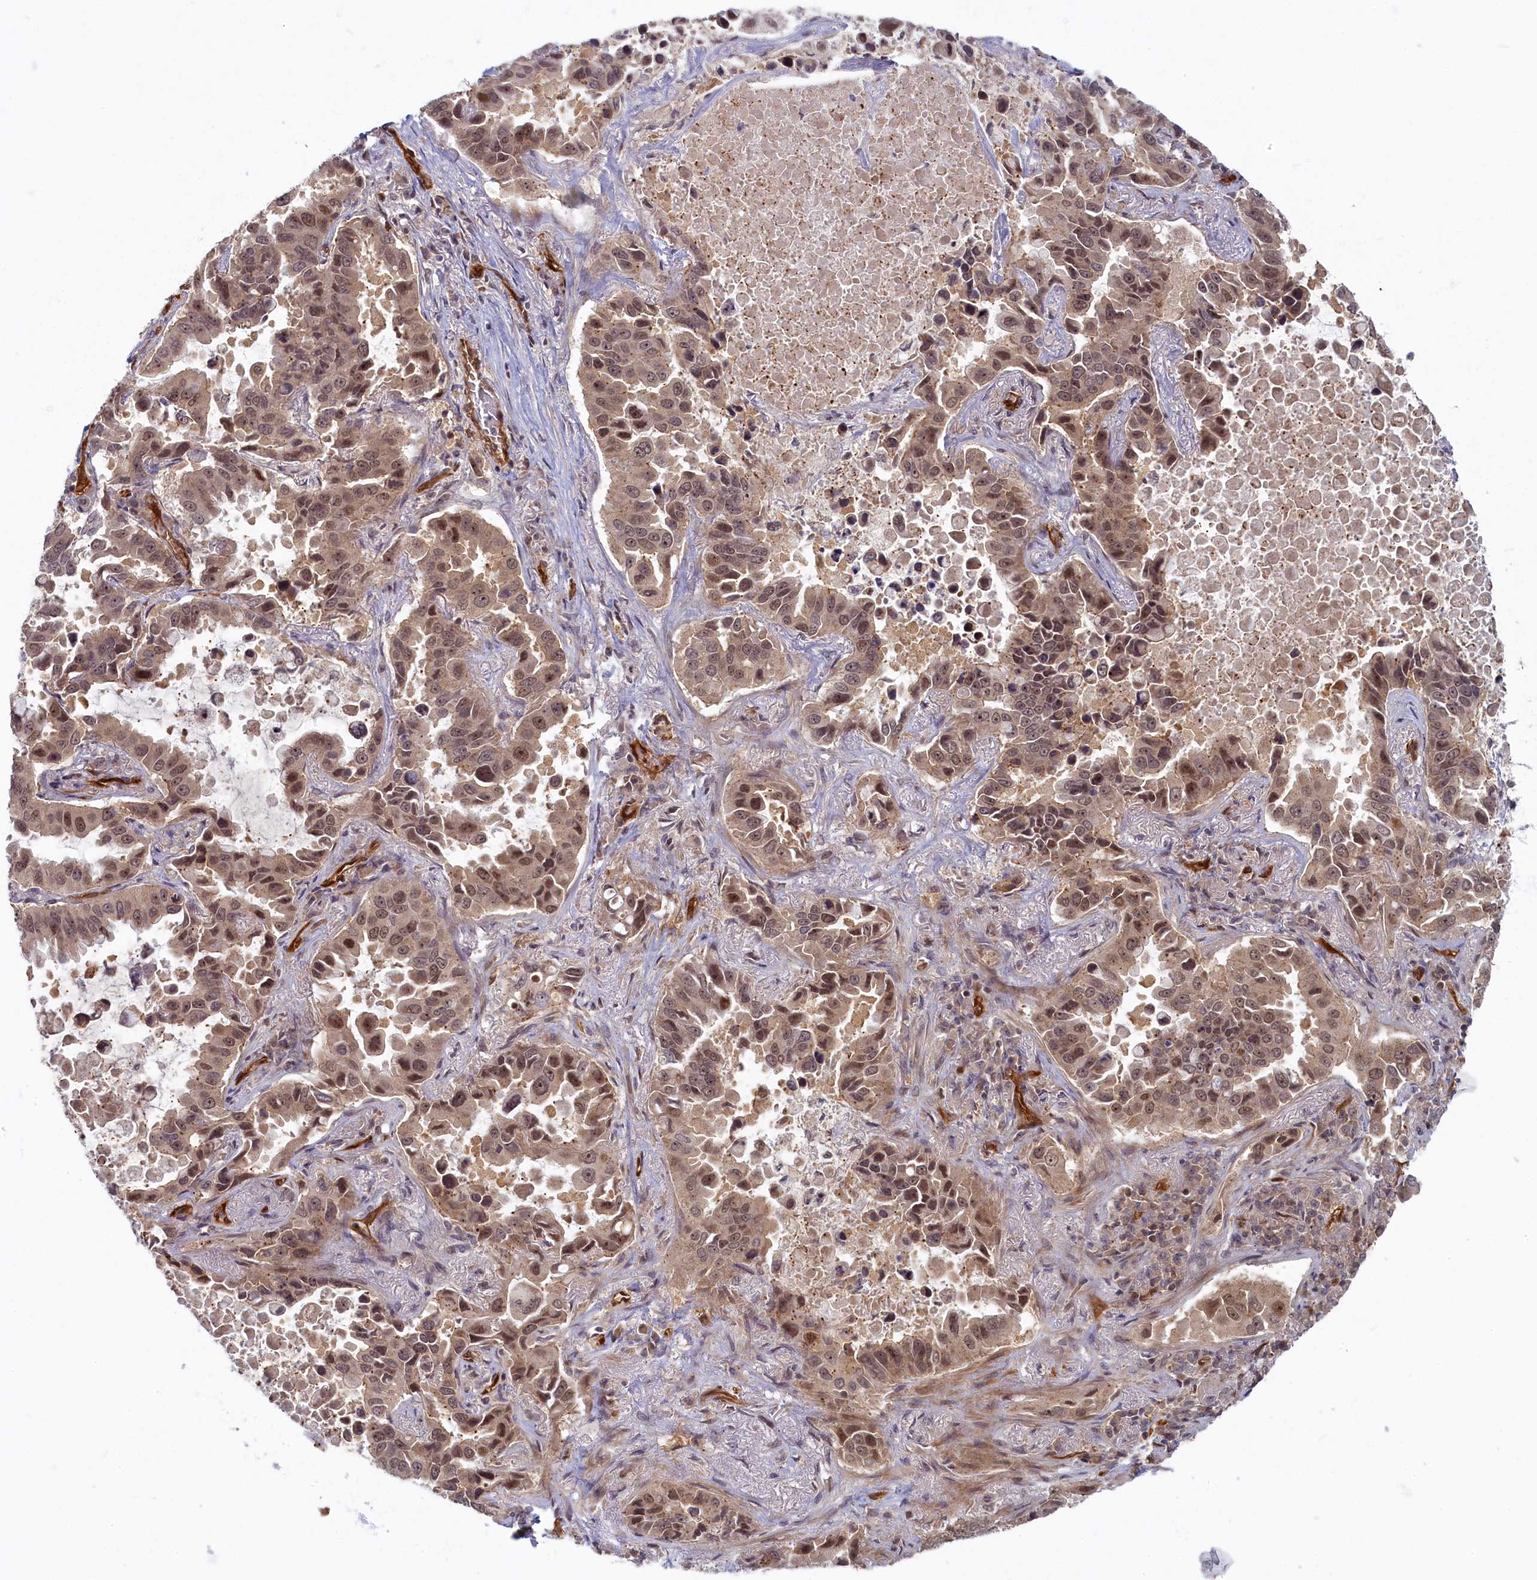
{"staining": {"intensity": "moderate", "quantity": ">75%", "location": "nuclear"}, "tissue": "lung cancer", "cell_type": "Tumor cells", "image_type": "cancer", "snomed": [{"axis": "morphology", "description": "Adenocarcinoma, NOS"}, {"axis": "topography", "description": "Lung"}], "caption": "Immunohistochemical staining of human lung cancer (adenocarcinoma) exhibits medium levels of moderate nuclear protein positivity in about >75% of tumor cells. (brown staining indicates protein expression, while blue staining denotes nuclei).", "gene": "SNRK", "patient": {"sex": "male", "age": 64}}